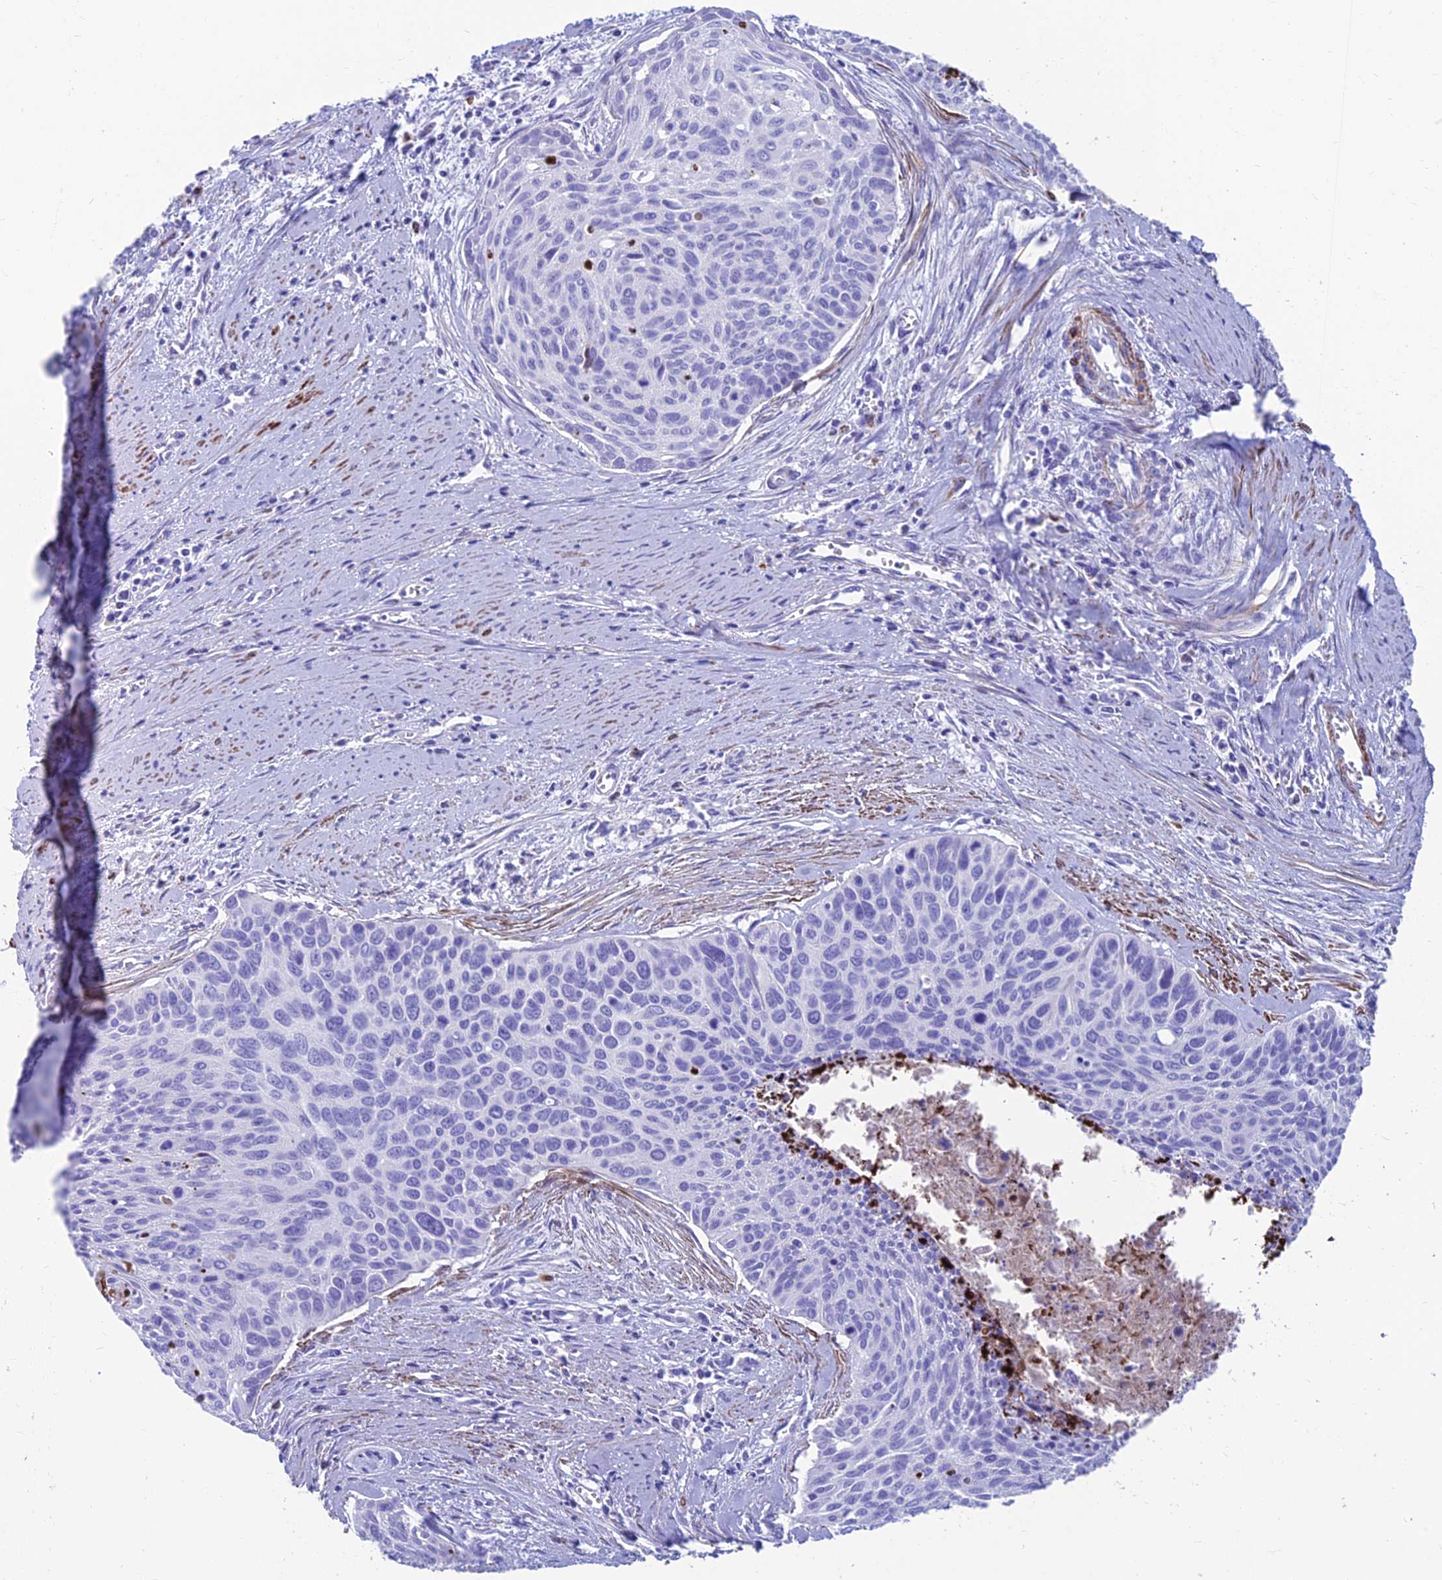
{"staining": {"intensity": "negative", "quantity": "none", "location": "none"}, "tissue": "cervical cancer", "cell_type": "Tumor cells", "image_type": "cancer", "snomed": [{"axis": "morphology", "description": "Squamous cell carcinoma, NOS"}, {"axis": "topography", "description": "Cervix"}], "caption": "Tumor cells are negative for brown protein staining in cervical cancer (squamous cell carcinoma).", "gene": "GNG11", "patient": {"sex": "female", "age": 55}}